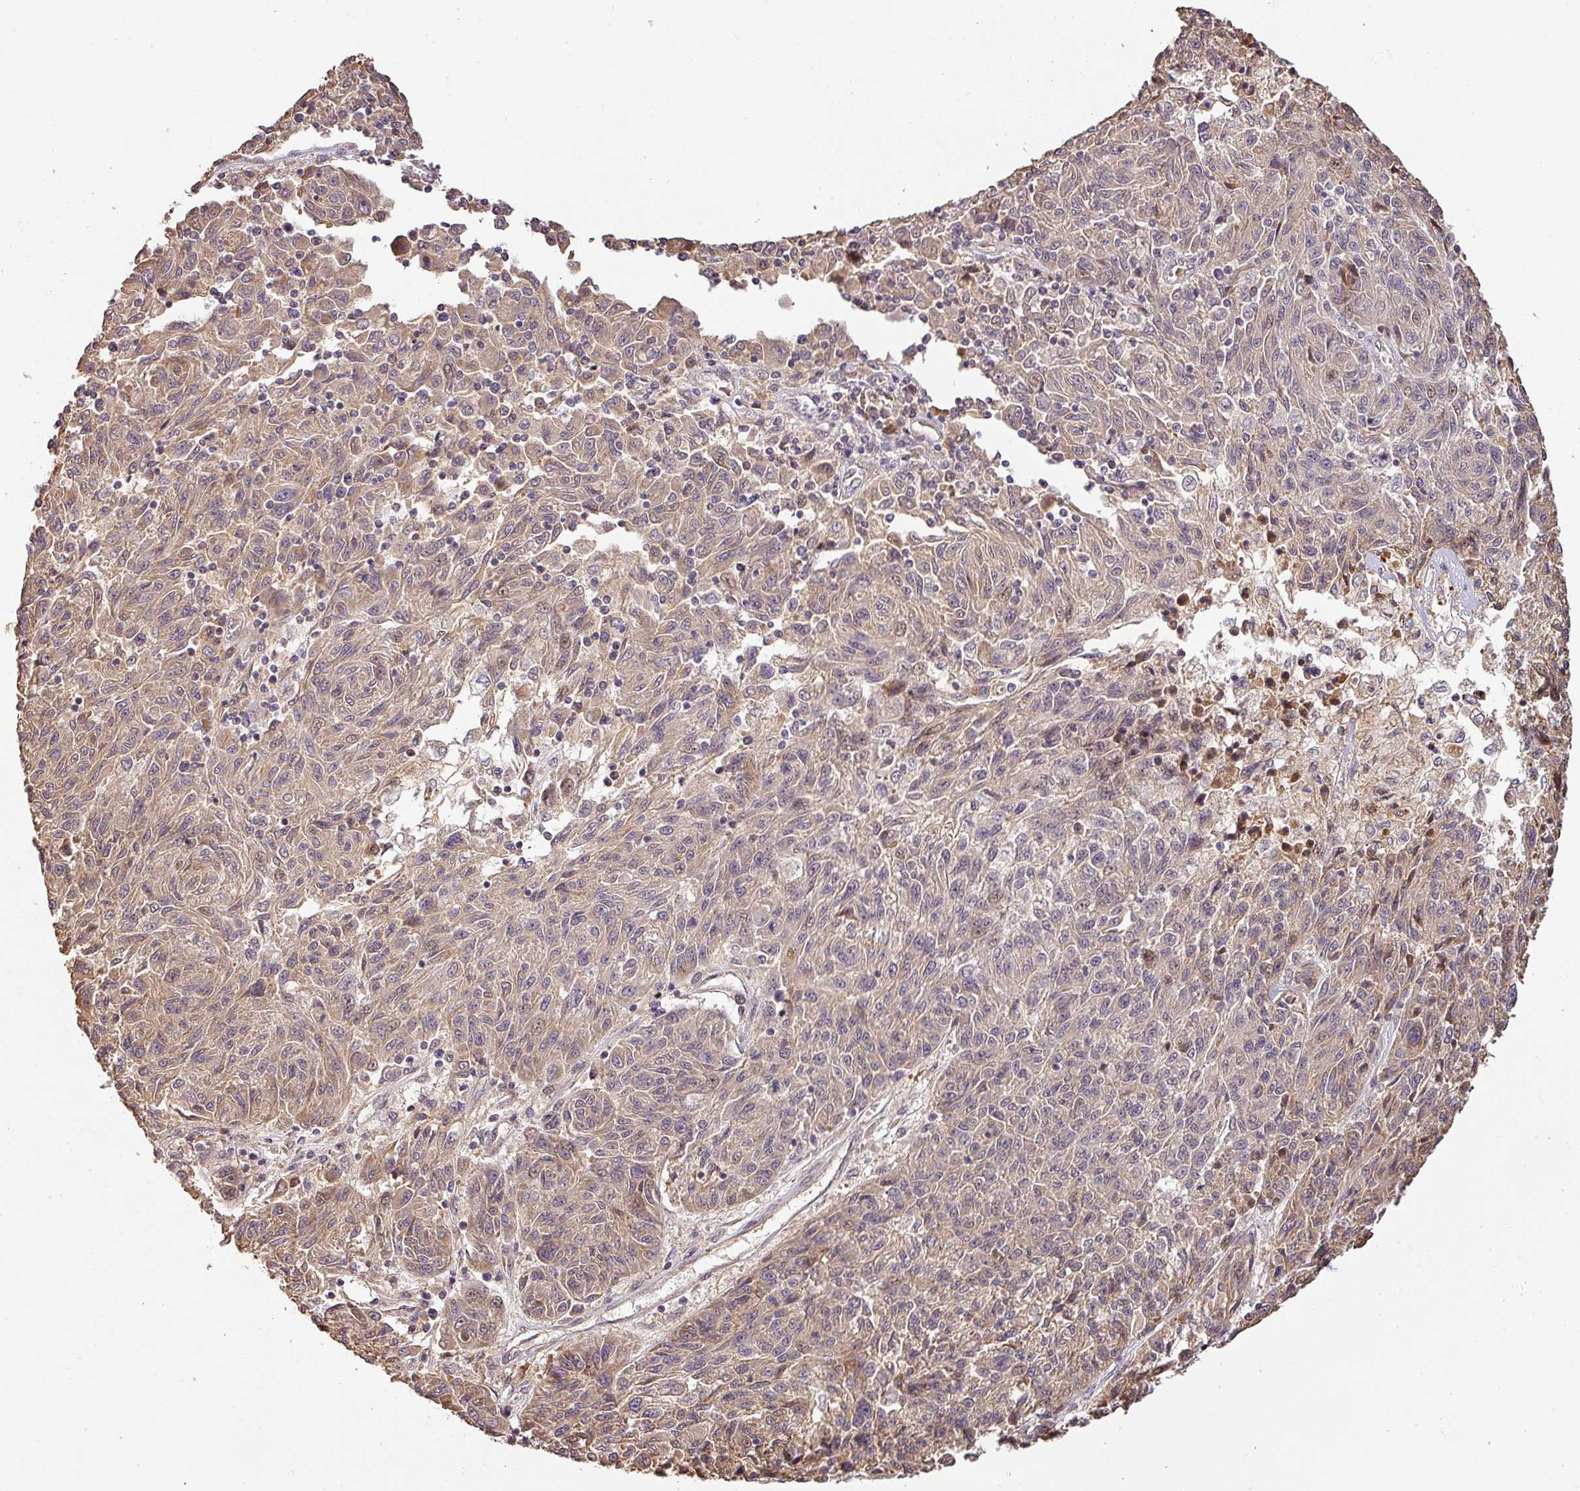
{"staining": {"intensity": "weak", "quantity": "25%-75%", "location": "cytoplasmic/membranous"}, "tissue": "melanoma", "cell_type": "Tumor cells", "image_type": "cancer", "snomed": [{"axis": "morphology", "description": "Malignant melanoma, NOS"}, {"axis": "topography", "description": "Skin"}], "caption": "DAB immunohistochemical staining of human melanoma reveals weak cytoplasmic/membranous protein expression in about 25%-75% of tumor cells. The protein of interest is shown in brown color, while the nuclei are stained blue.", "gene": "BPIFB3", "patient": {"sex": "male", "age": 53}}